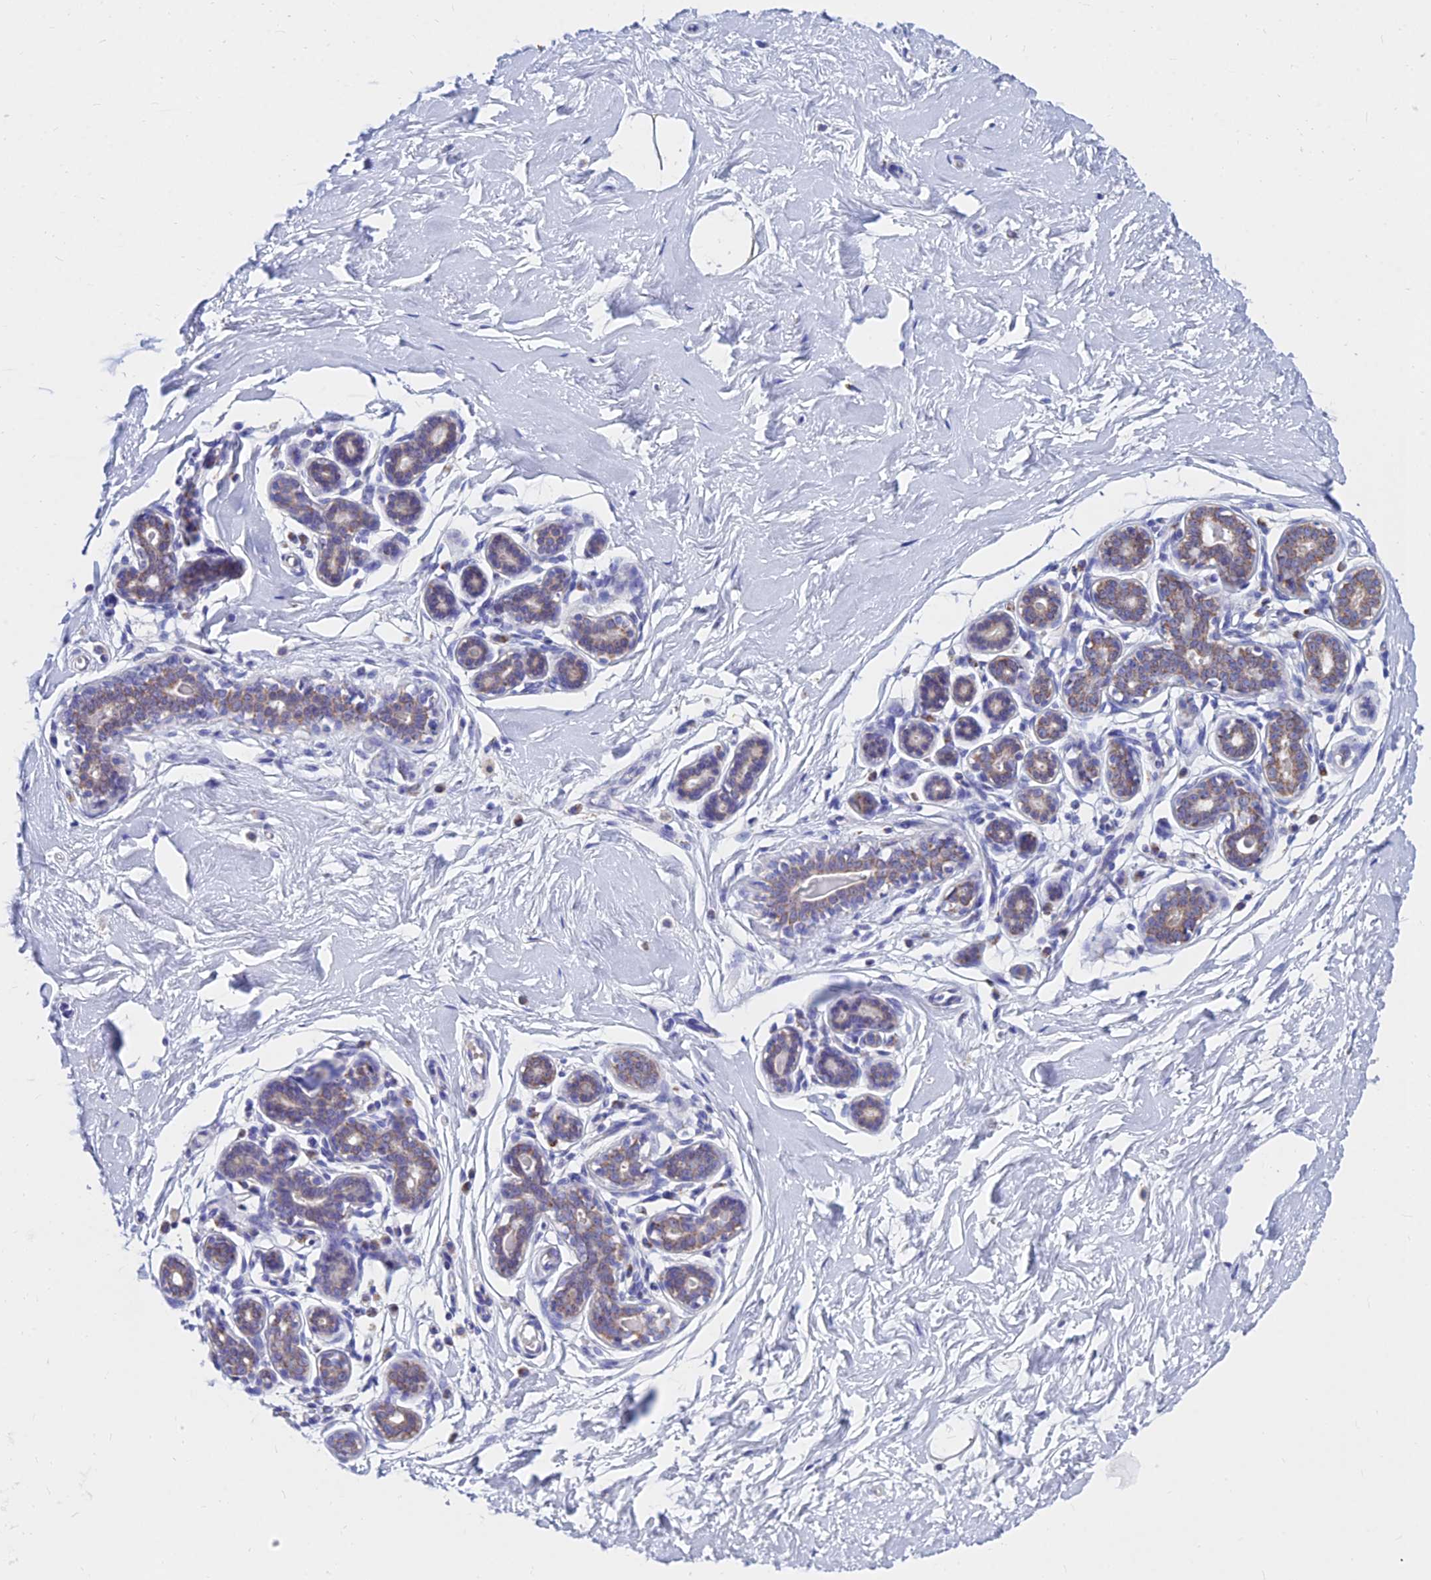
{"staining": {"intensity": "negative", "quantity": "none", "location": "none"}, "tissue": "breast", "cell_type": "Adipocytes", "image_type": "normal", "snomed": [{"axis": "morphology", "description": "Normal tissue, NOS"}, {"axis": "morphology", "description": "Adenoma, NOS"}, {"axis": "topography", "description": "Breast"}], "caption": "An IHC photomicrograph of unremarkable breast is shown. There is no staining in adipocytes of breast.", "gene": "MGST1", "patient": {"sex": "female", "age": 23}}